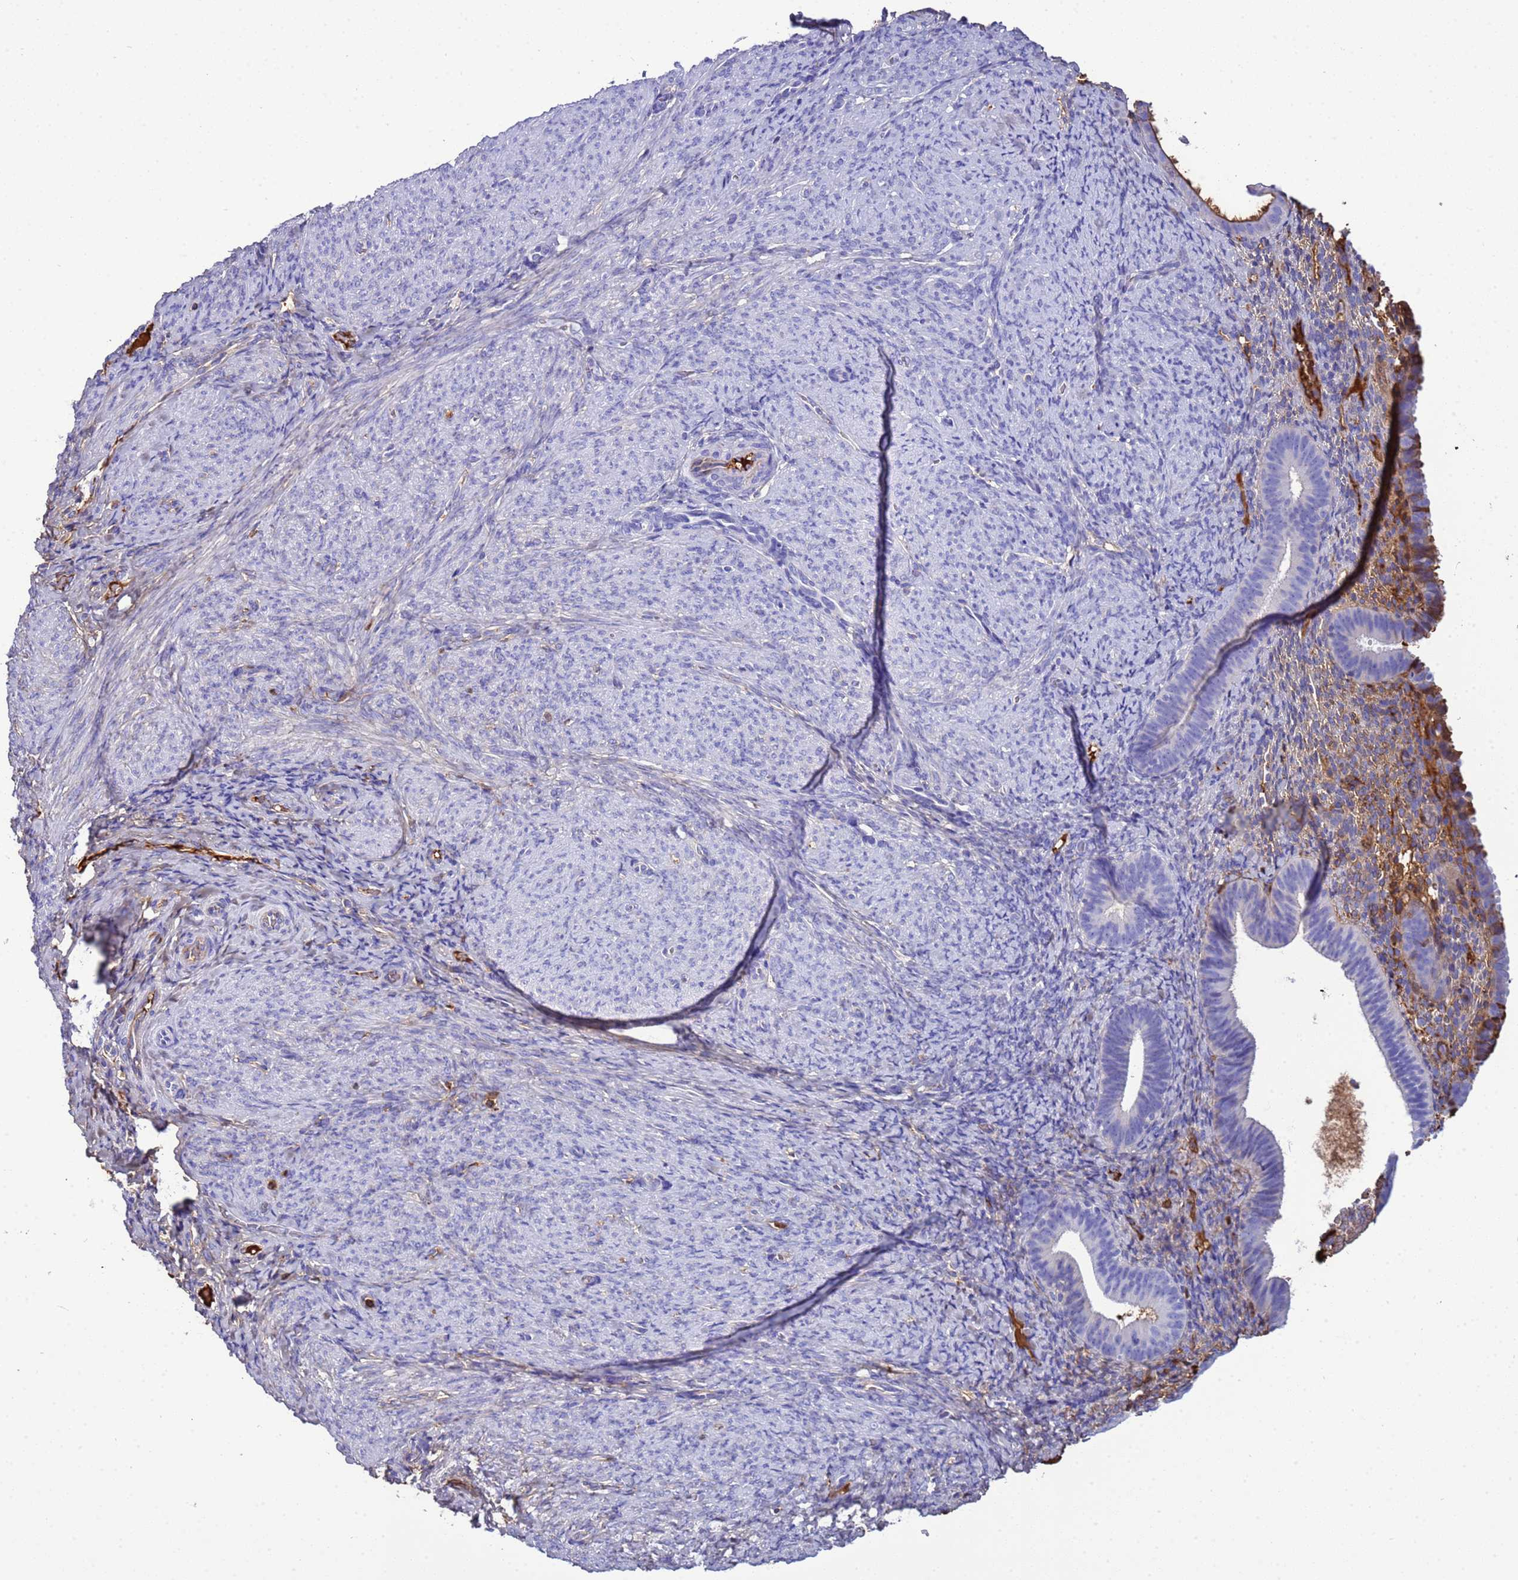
{"staining": {"intensity": "weak", "quantity": "25%-75%", "location": "cytoplasmic/membranous"}, "tissue": "endometrium", "cell_type": "Cells in endometrial stroma", "image_type": "normal", "snomed": [{"axis": "morphology", "description": "Normal tissue, NOS"}, {"axis": "topography", "description": "Endometrium"}], "caption": "Immunohistochemical staining of benign human endometrium reveals low levels of weak cytoplasmic/membranous positivity in approximately 25%-75% of cells in endometrial stroma.", "gene": "H1", "patient": {"sex": "female", "age": 65}}